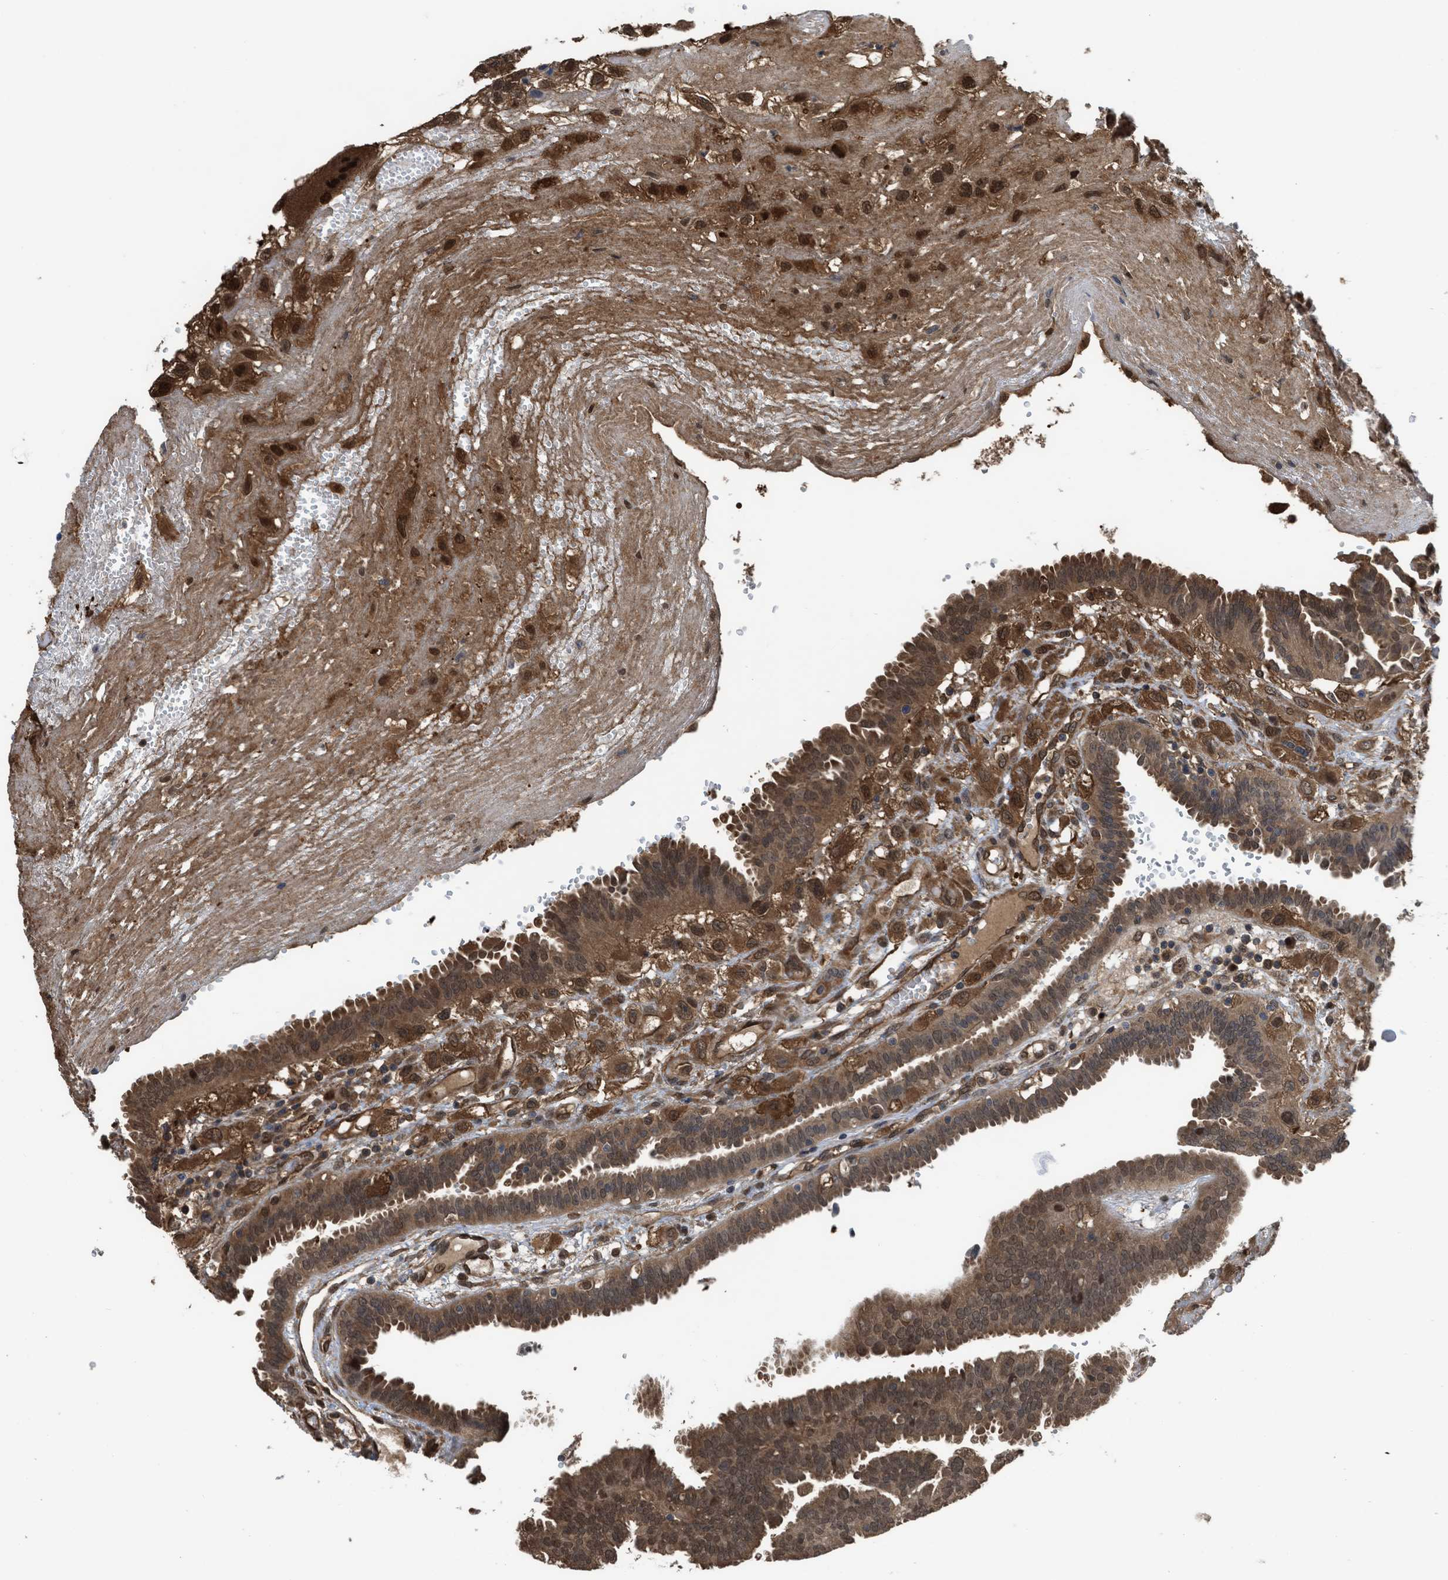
{"staining": {"intensity": "moderate", "quantity": ">75%", "location": "cytoplasmic/membranous,nuclear"}, "tissue": "fallopian tube", "cell_type": "Glandular cells", "image_type": "normal", "snomed": [{"axis": "morphology", "description": "Normal tissue, NOS"}, {"axis": "topography", "description": "Fallopian tube"}, {"axis": "topography", "description": "Placenta"}], "caption": "Protein staining displays moderate cytoplasmic/membranous,nuclear positivity in about >75% of glandular cells in benign fallopian tube. (brown staining indicates protein expression, while blue staining denotes nuclei).", "gene": "YWHAG", "patient": {"sex": "female", "age": 32}}